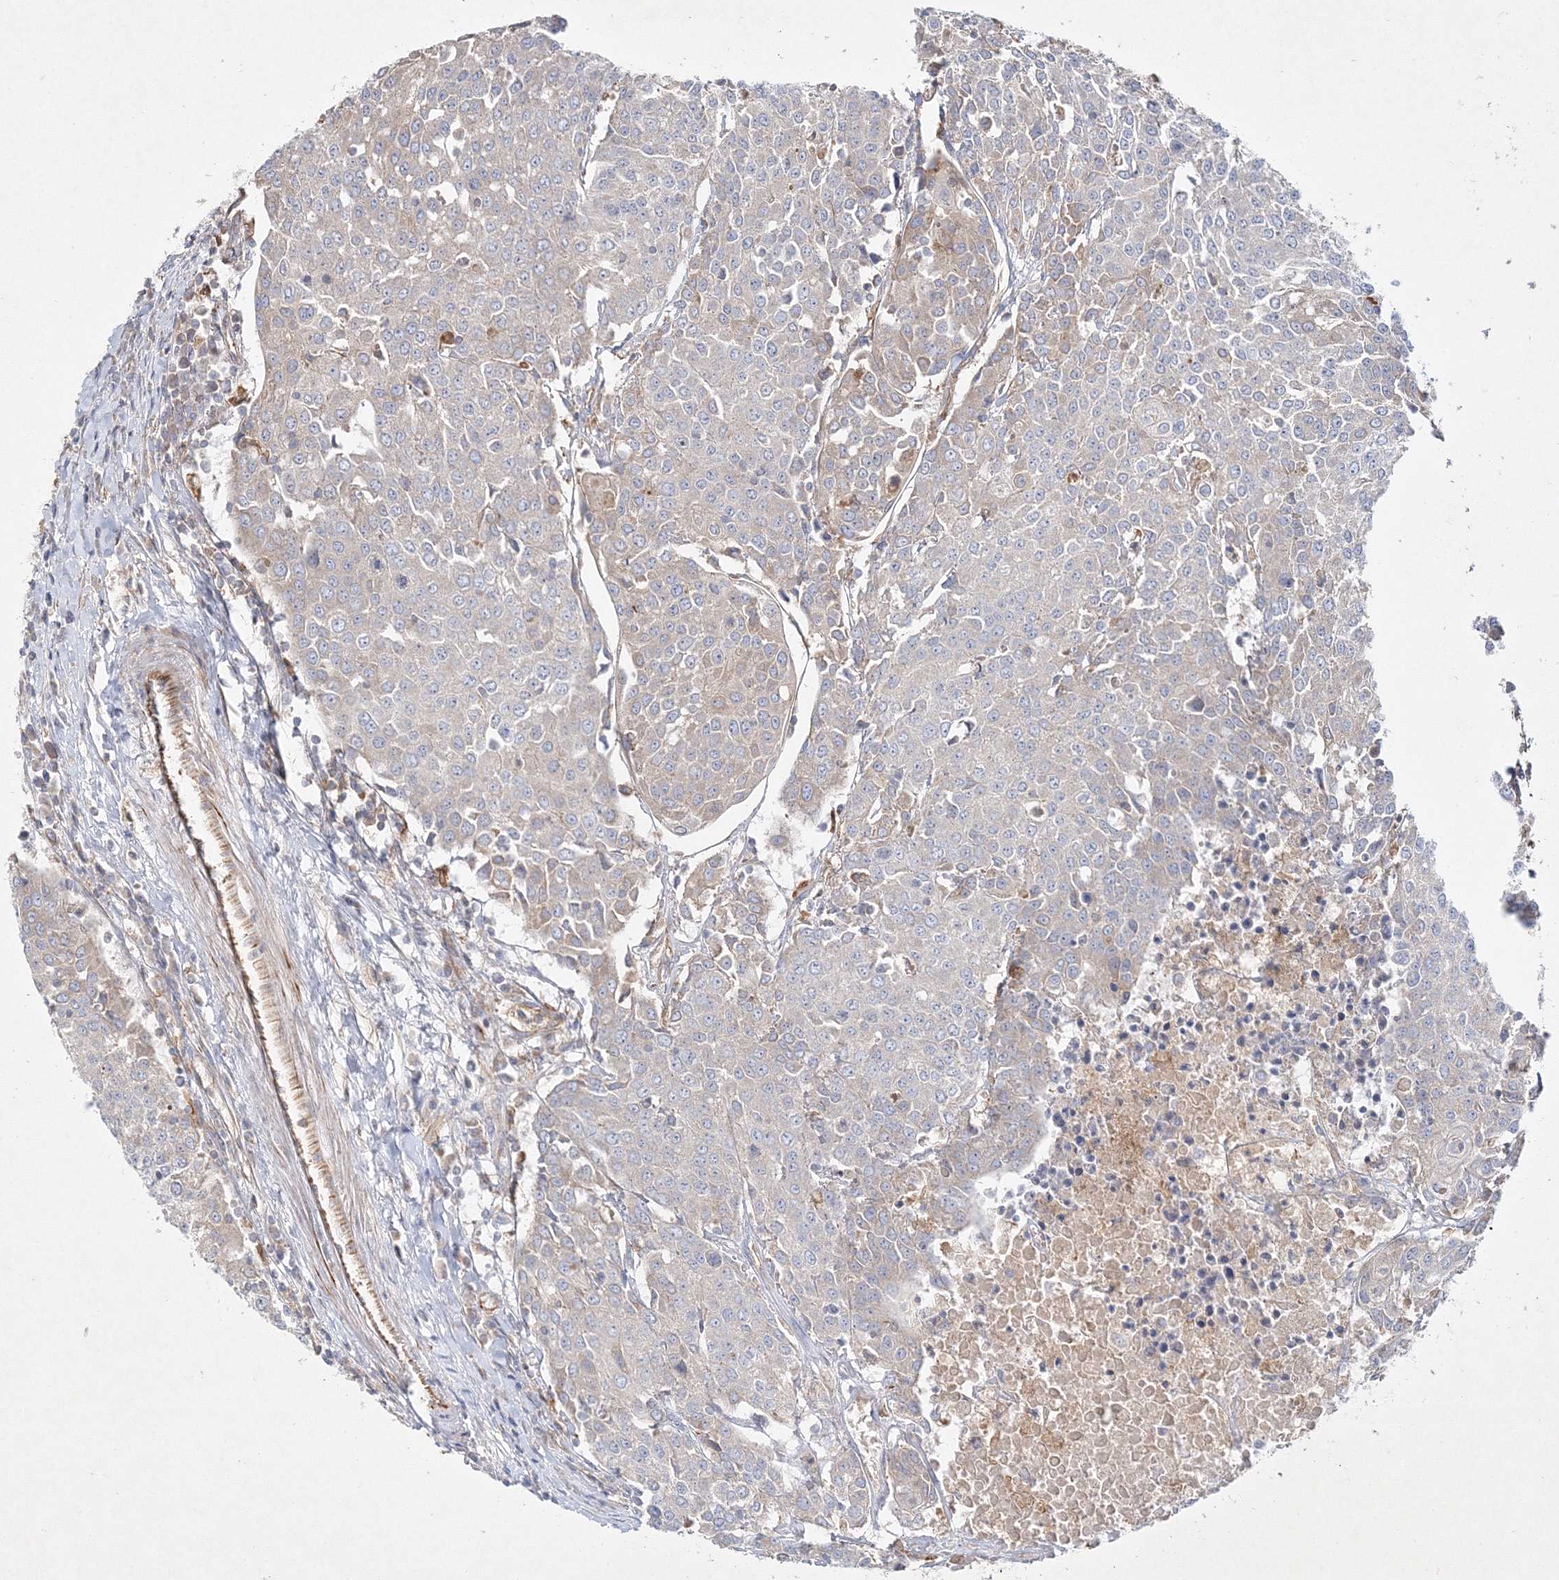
{"staining": {"intensity": "negative", "quantity": "none", "location": "none"}, "tissue": "urothelial cancer", "cell_type": "Tumor cells", "image_type": "cancer", "snomed": [{"axis": "morphology", "description": "Urothelial carcinoma, High grade"}, {"axis": "topography", "description": "Urinary bladder"}], "caption": "Micrograph shows no protein expression in tumor cells of urothelial cancer tissue.", "gene": "WDR37", "patient": {"sex": "female", "age": 85}}